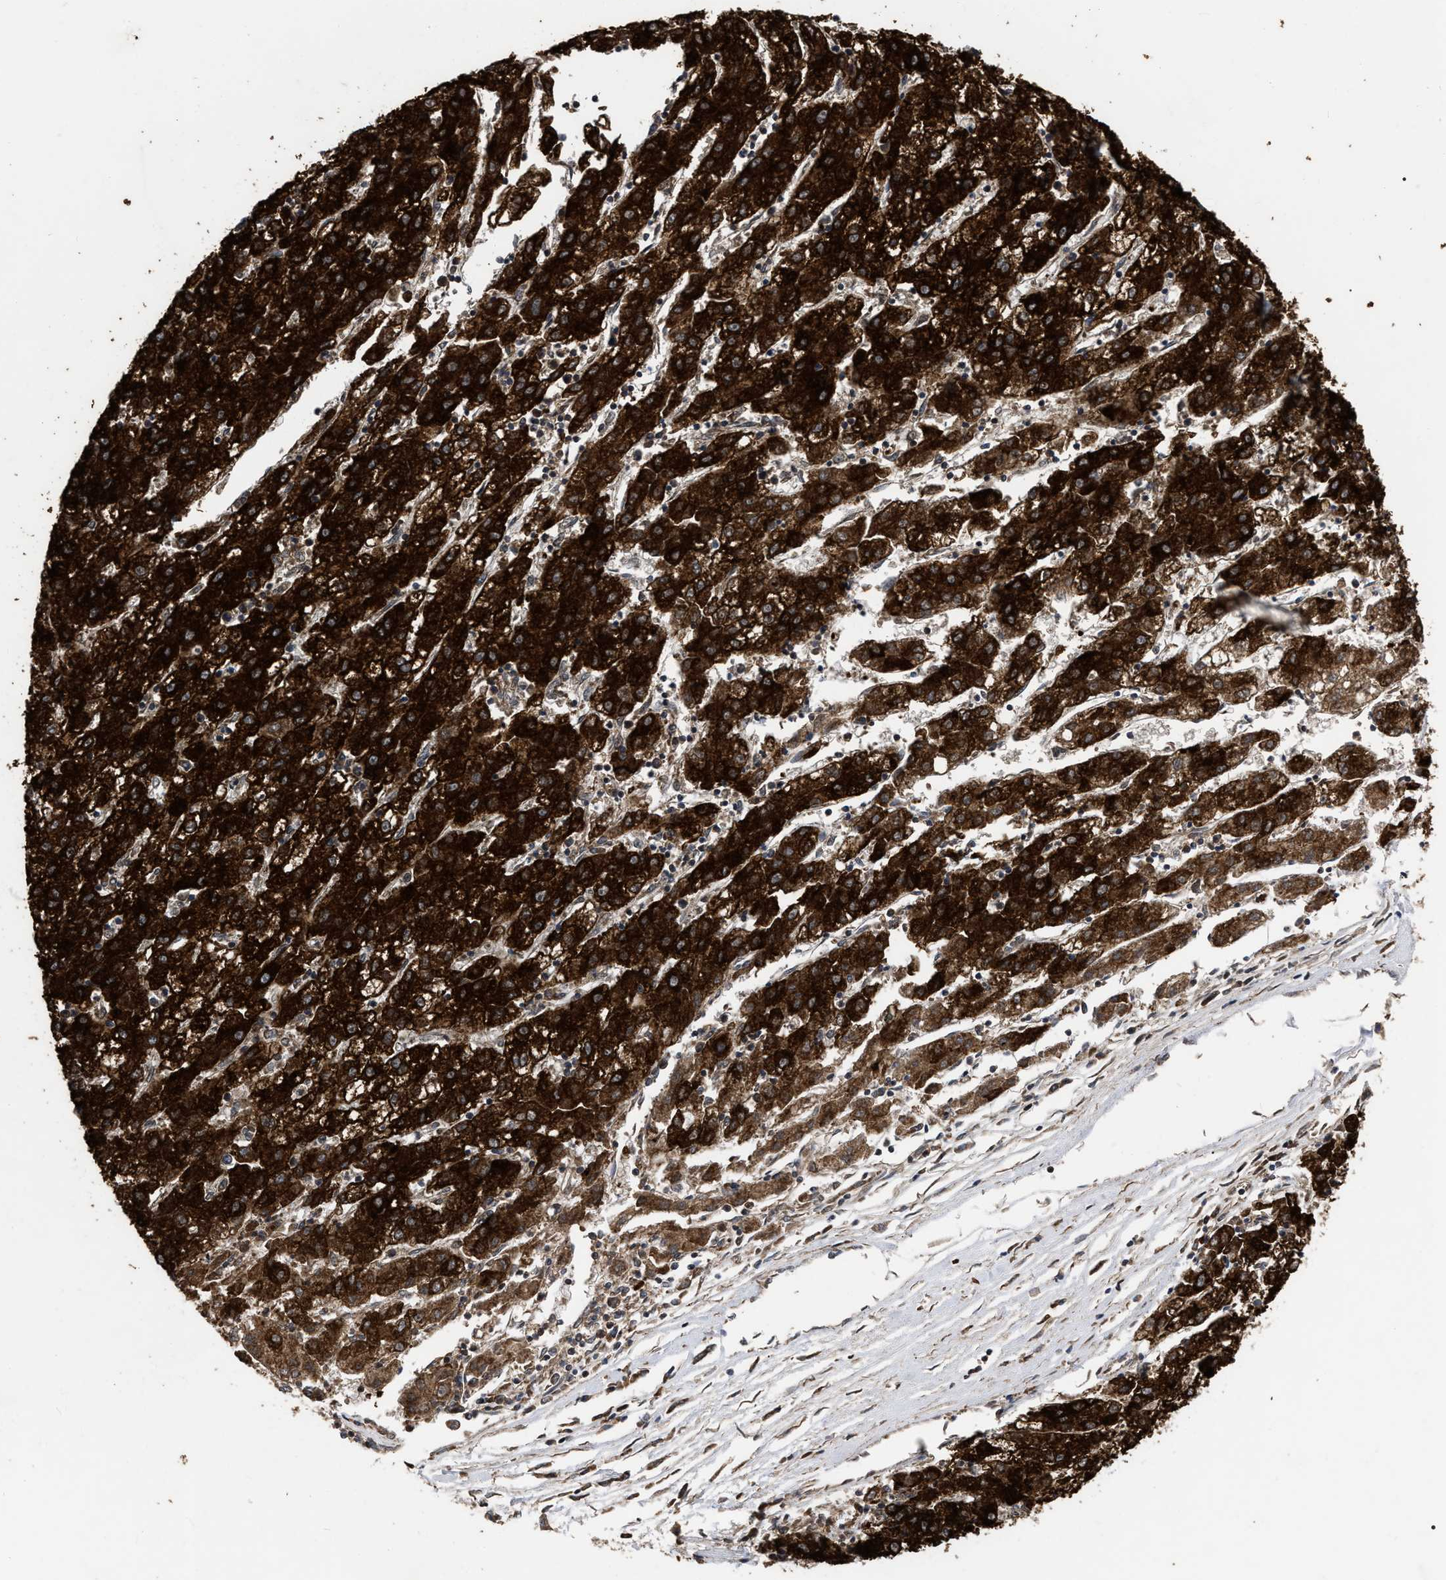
{"staining": {"intensity": "strong", "quantity": ">75%", "location": "cytoplasmic/membranous"}, "tissue": "liver cancer", "cell_type": "Tumor cells", "image_type": "cancer", "snomed": [{"axis": "morphology", "description": "Carcinoma, Hepatocellular, NOS"}, {"axis": "topography", "description": "Liver"}], "caption": "Immunohistochemistry staining of liver cancer, which reveals high levels of strong cytoplasmic/membranous positivity in about >75% of tumor cells indicating strong cytoplasmic/membranous protein expression. The staining was performed using DAB (3,3'-diaminobenzidine) (brown) for protein detection and nuclei were counterstained in hematoxylin (blue).", "gene": "TCP1", "patient": {"sex": "male", "age": 72}}